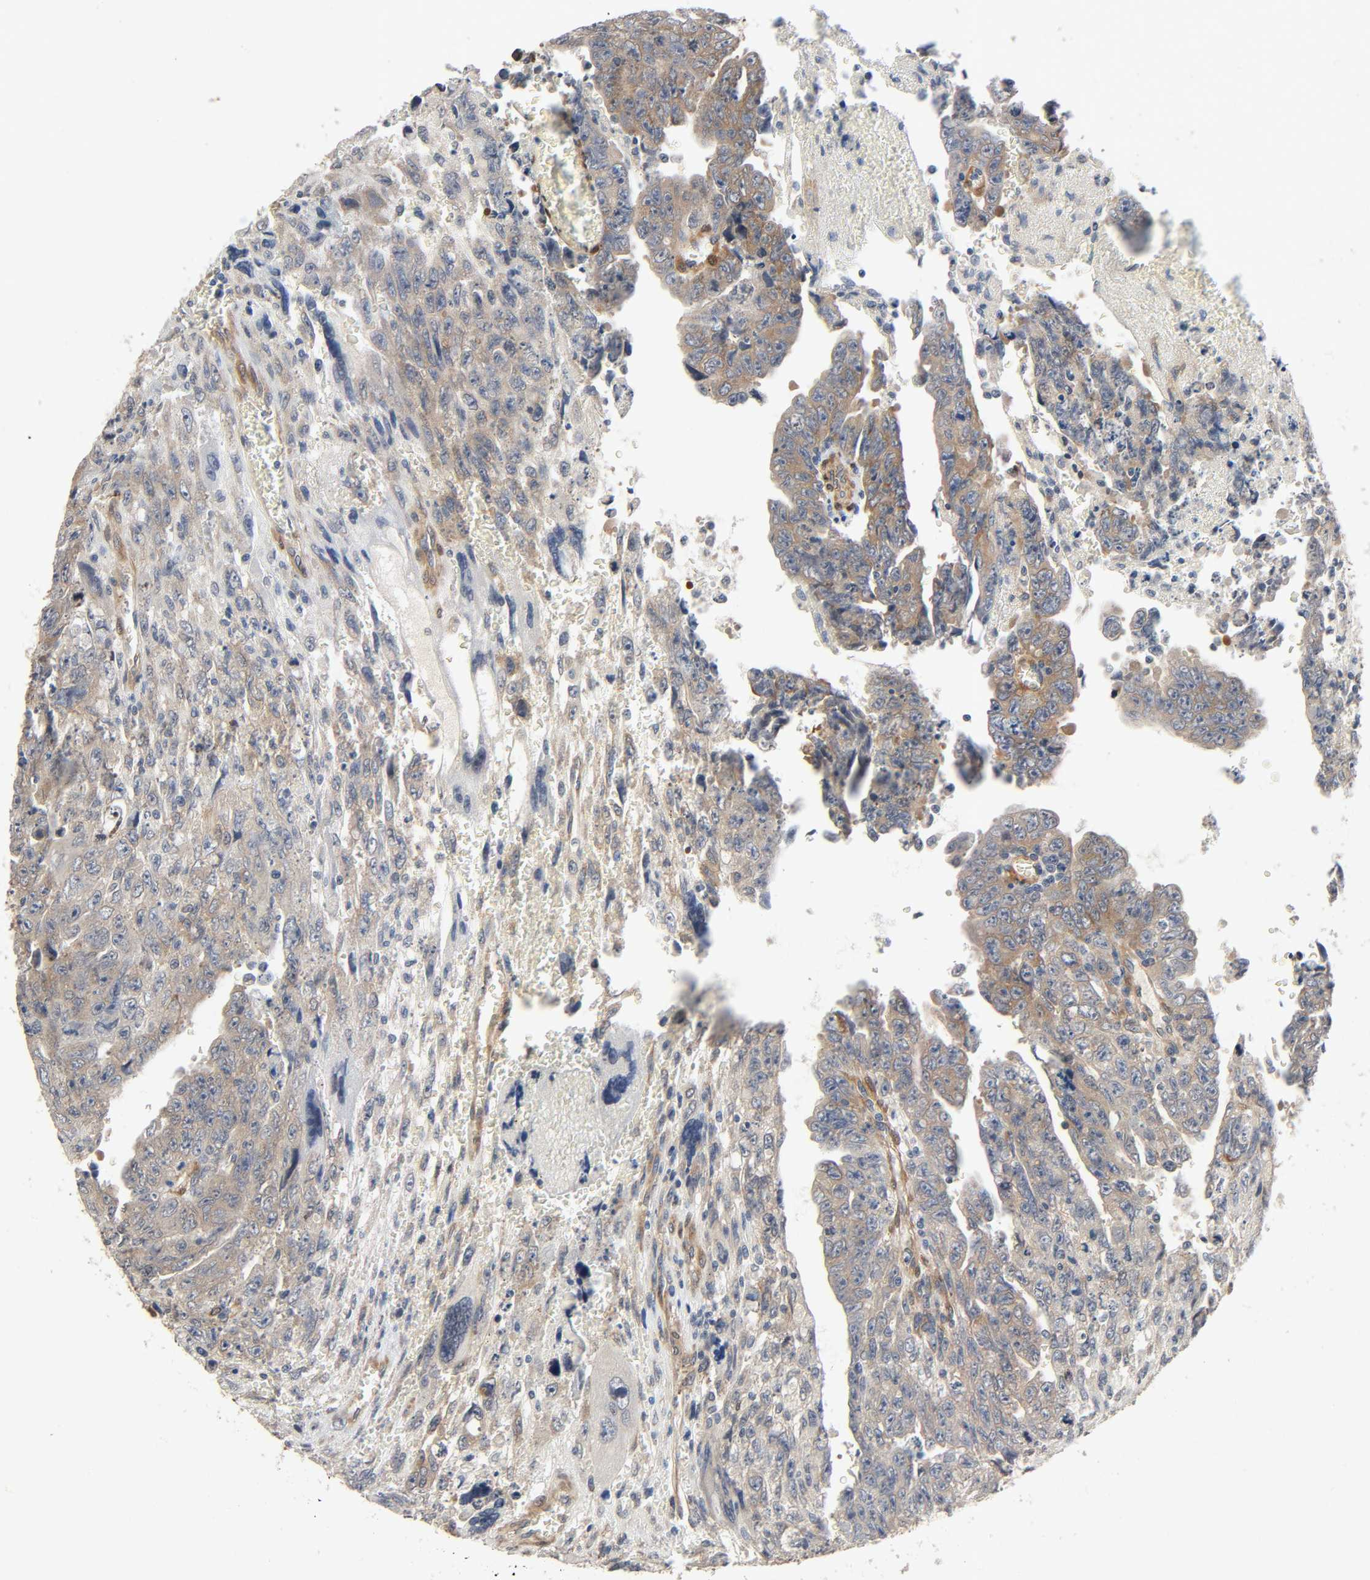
{"staining": {"intensity": "moderate", "quantity": "25%-75%", "location": "cytoplasmic/membranous"}, "tissue": "testis cancer", "cell_type": "Tumor cells", "image_type": "cancer", "snomed": [{"axis": "morphology", "description": "Carcinoma, Embryonal, NOS"}, {"axis": "topography", "description": "Testis"}], "caption": "DAB immunohistochemical staining of human testis cancer exhibits moderate cytoplasmic/membranous protein staining in approximately 25%-75% of tumor cells. (brown staining indicates protein expression, while blue staining denotes nuclei).", "gene": "PTK2", "patient": {"sex": "male", "age": 28}}